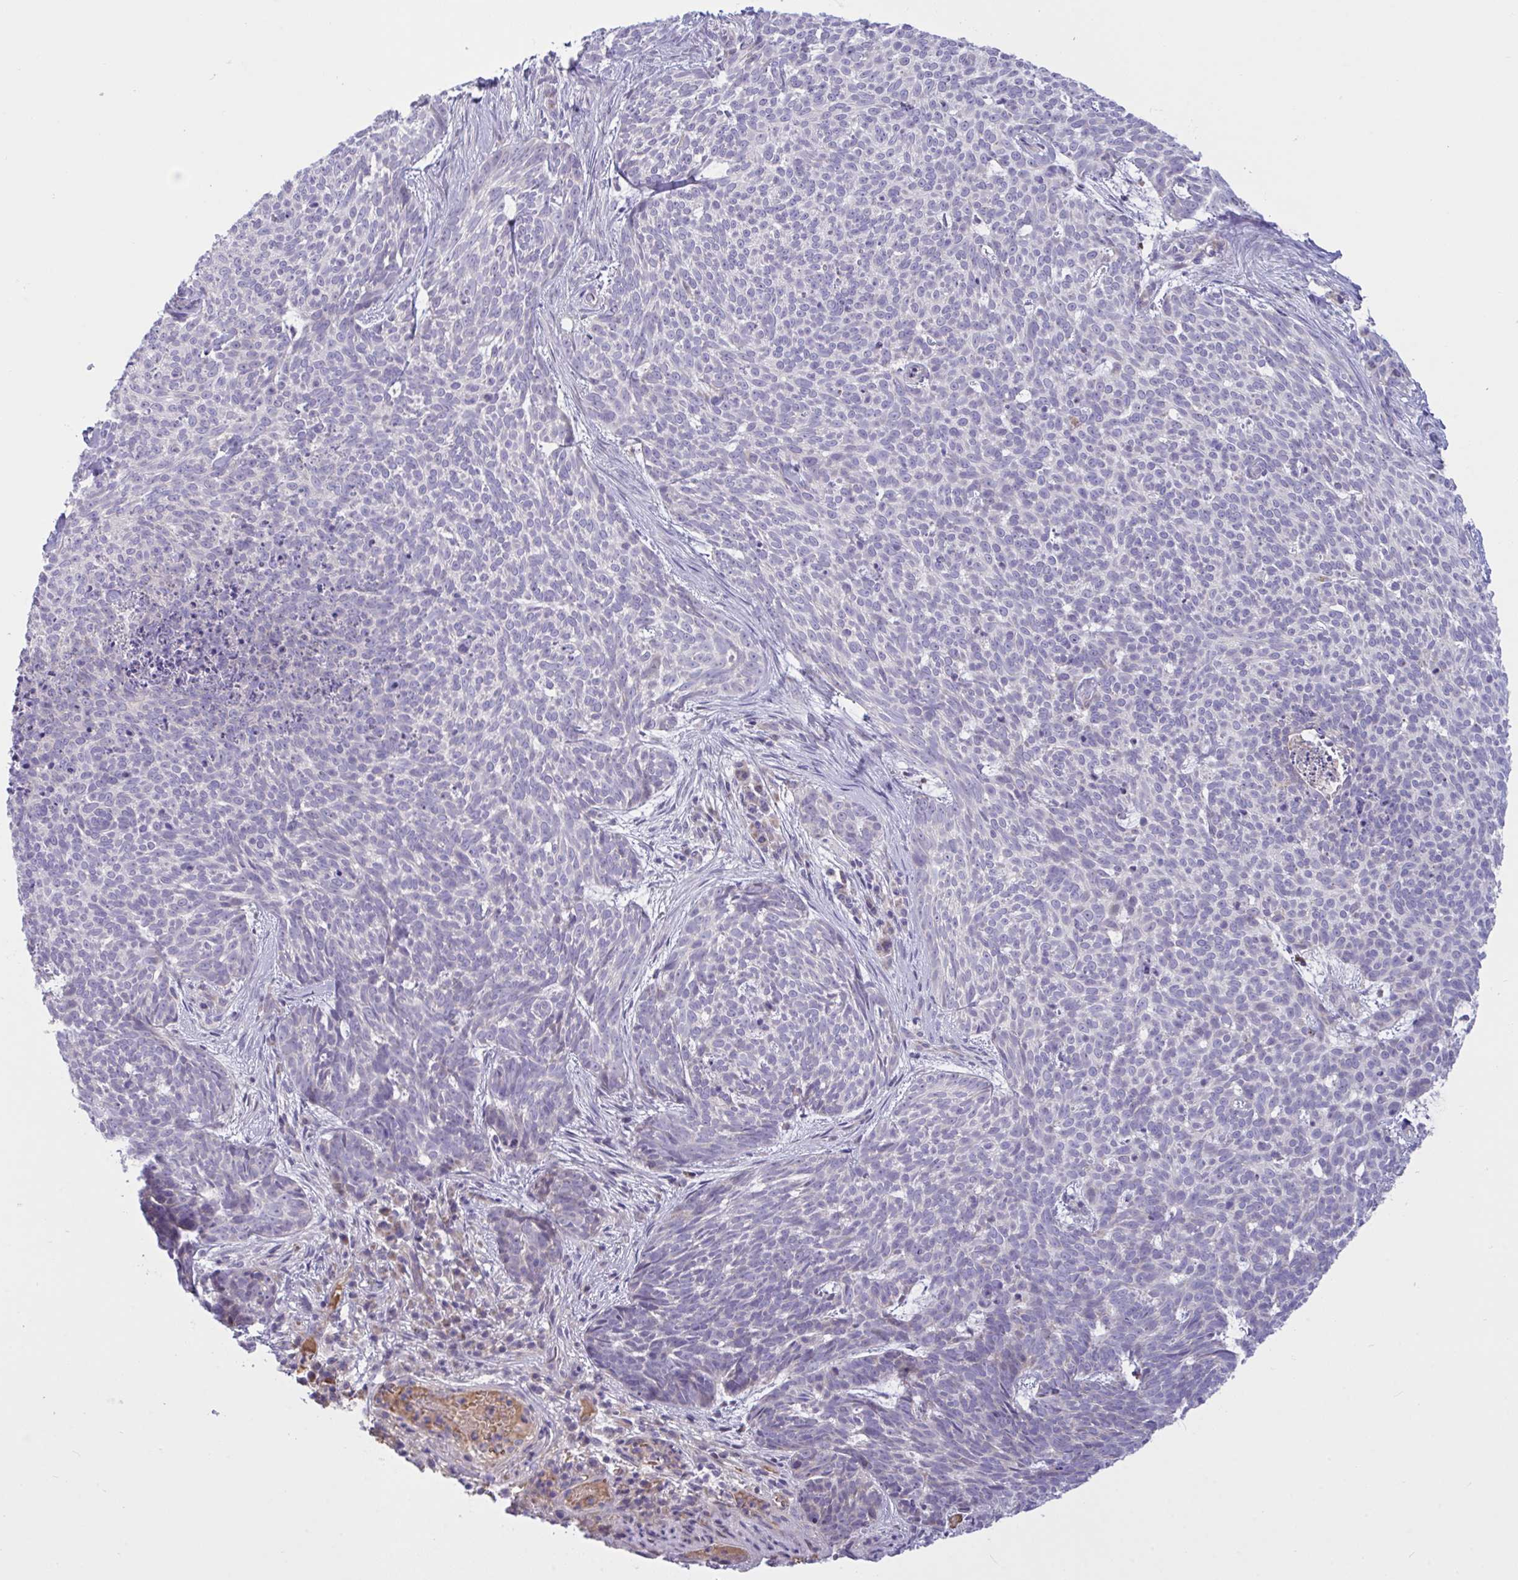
{"staining": {"intensity": "negative", "quantity": "none", "location": "none"}, "tissue": "skin cancer", "cell_type": "Tumor cells", "image_type": "cancer", "snomed": [{"axis": "morphology", "description": "Basal cell carcinoma"}, {"axis": "topography", "description": "Skin"}], "caption": "This is an immunohistochemistry (IHC) image of basal cell carcinoma (skin). There is no positivity in tumor cells.", "gene": "VWC2", "patient": {"sex": "female", "age": 93}}